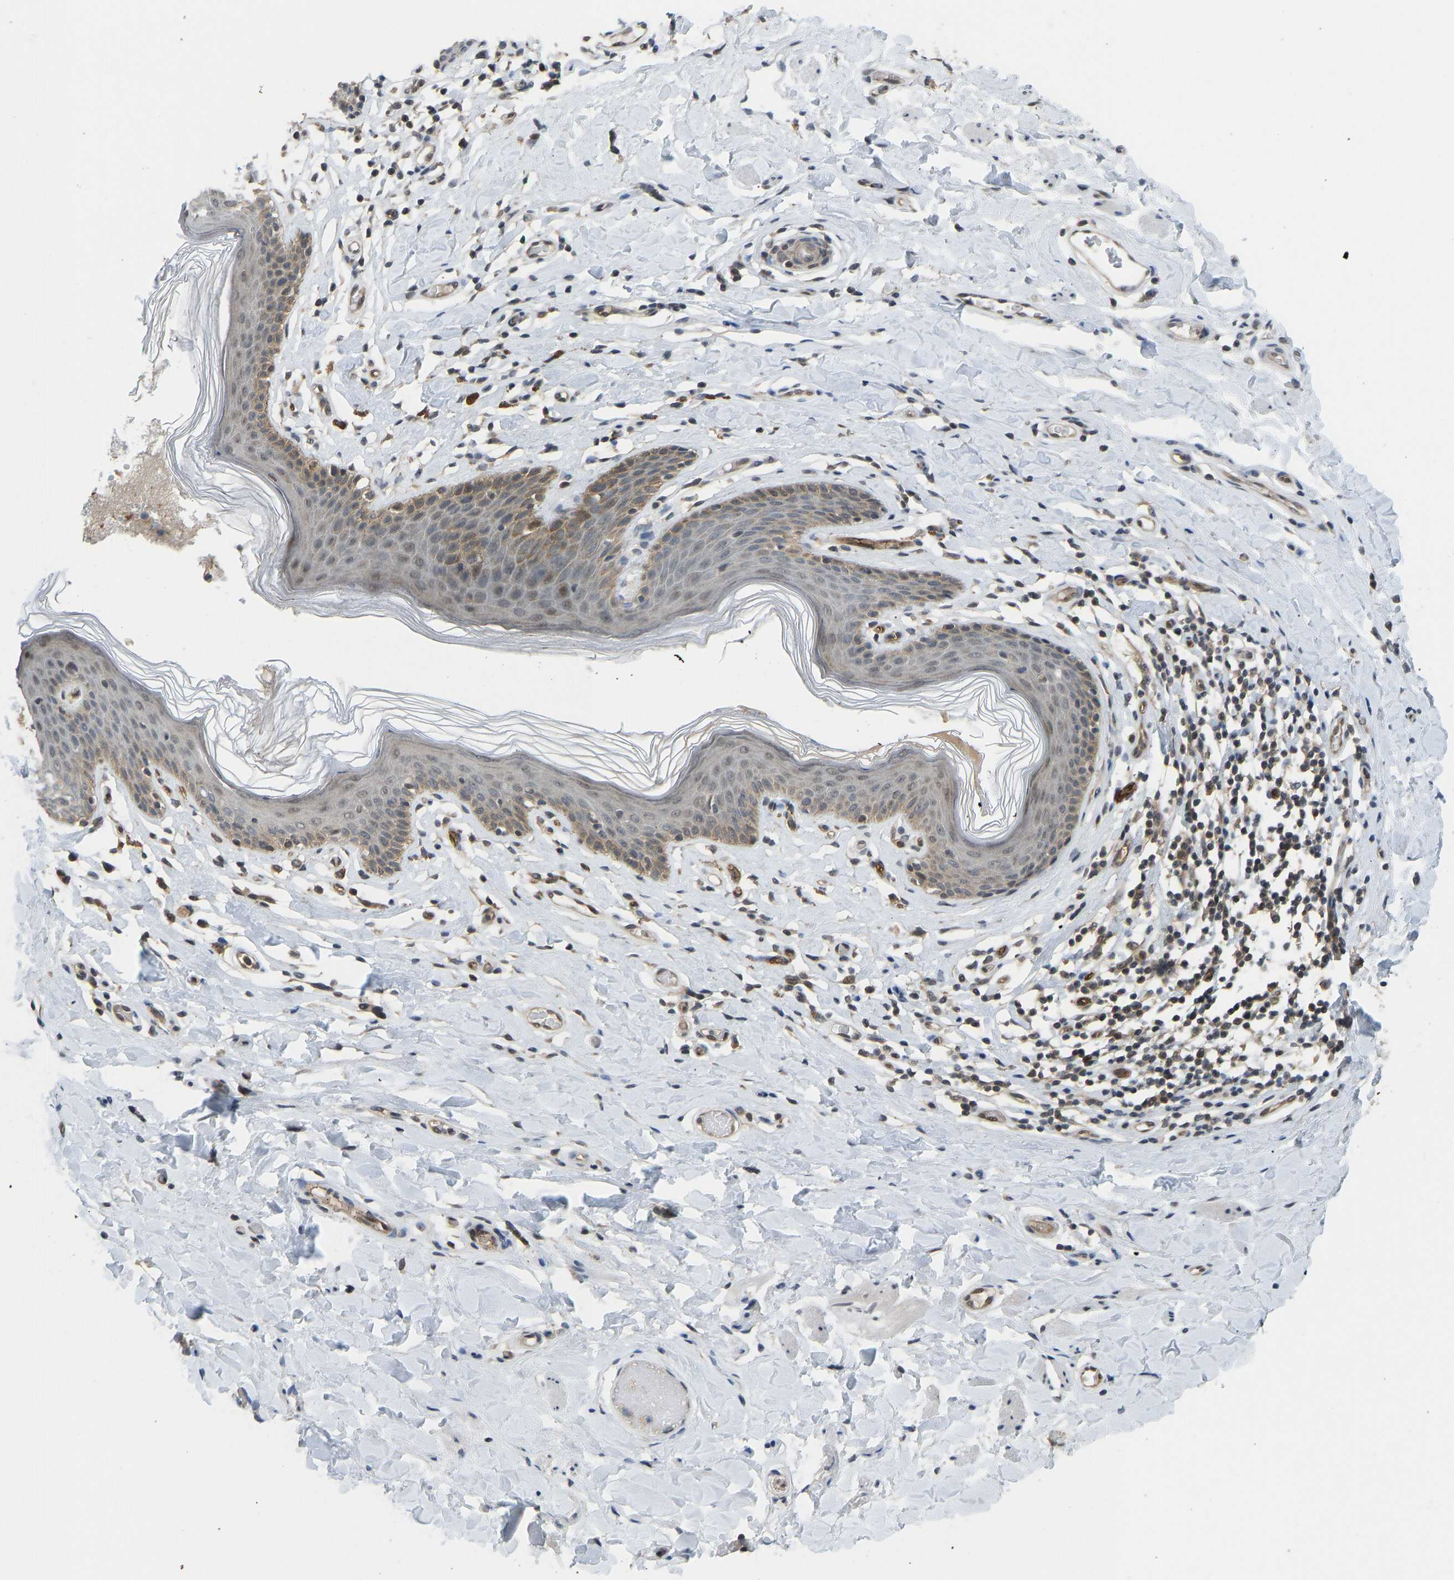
{"staining": {"intensity": "moderate", "quantity": "25%-75%", "location": "cytoplasmic/membranous"}, "tissue": "skin", "cell_type": "Epidermal cells", "image_type": "normal", "snomed": [{"axis": "morphology", "description": "Normal tissue, NOS"}, {"axis": "topography", "description": "Vulva"}], "caption": "Human skin stained for a protein (brown) exhibits moderate cytoplasmic/membranous positive expression in about 25%-75% of epidermal cells.", "gene": "CCT8", "patient": {"sex": "female", "age": 66}}